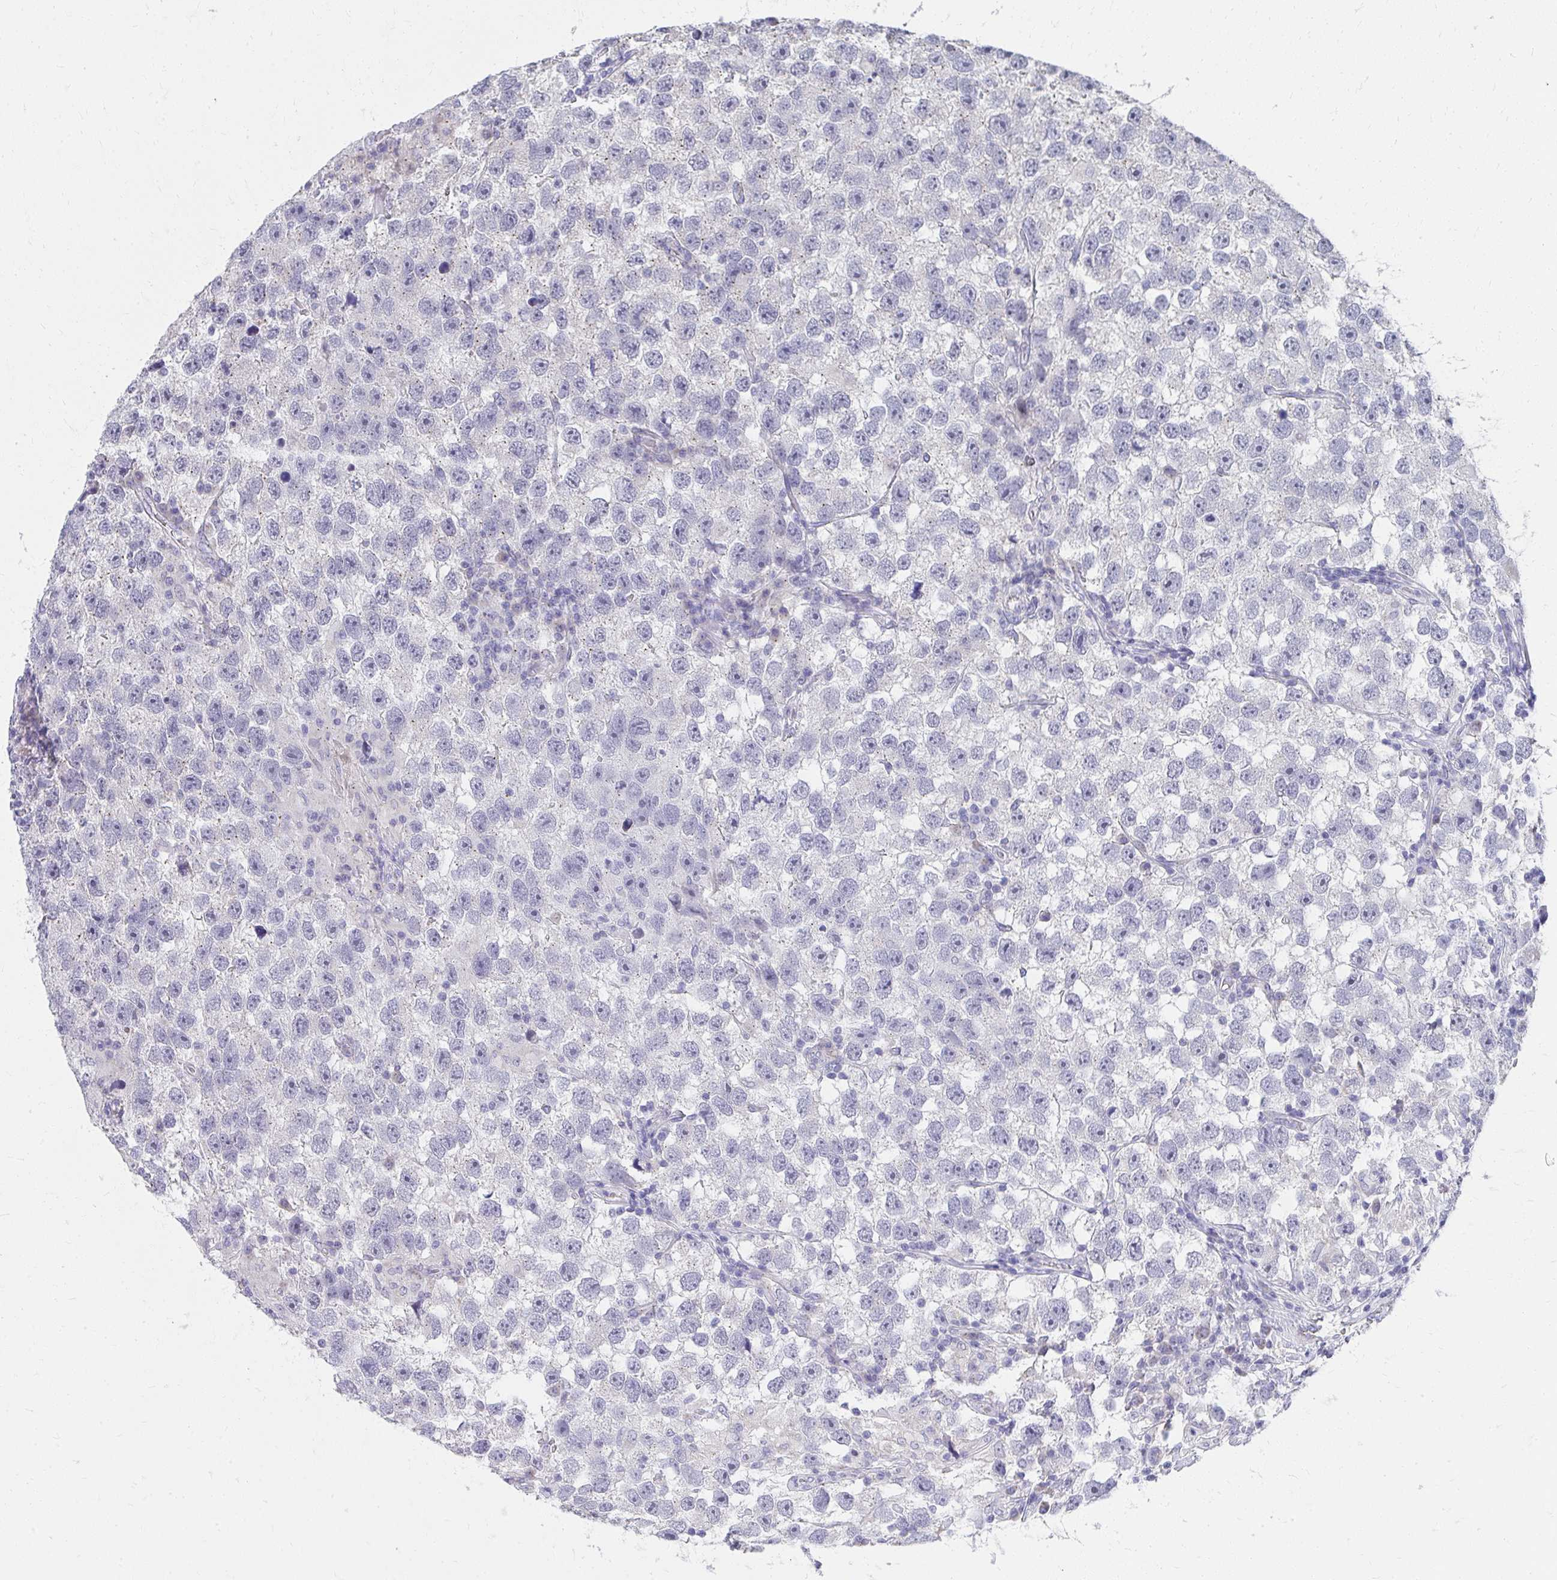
{"staining": {"intensity": "negative", "quantity": "none", "location": "none"}, "tissue": "testis cancer", "cell_type": "Tumor cells", "image_type": "cancer", "snomed": [{"axis": "morphology", "description": "Seminoma, NOS"}, {"axis": "topography", "description": "Testis"}], "caption": "Testis seminoma stained for a protein using immunohistochemistry (IHC) exhibits no expression tumor cells.", "gene": "TMPRSS2", "patient": {"sex": "male", "age": 26}}